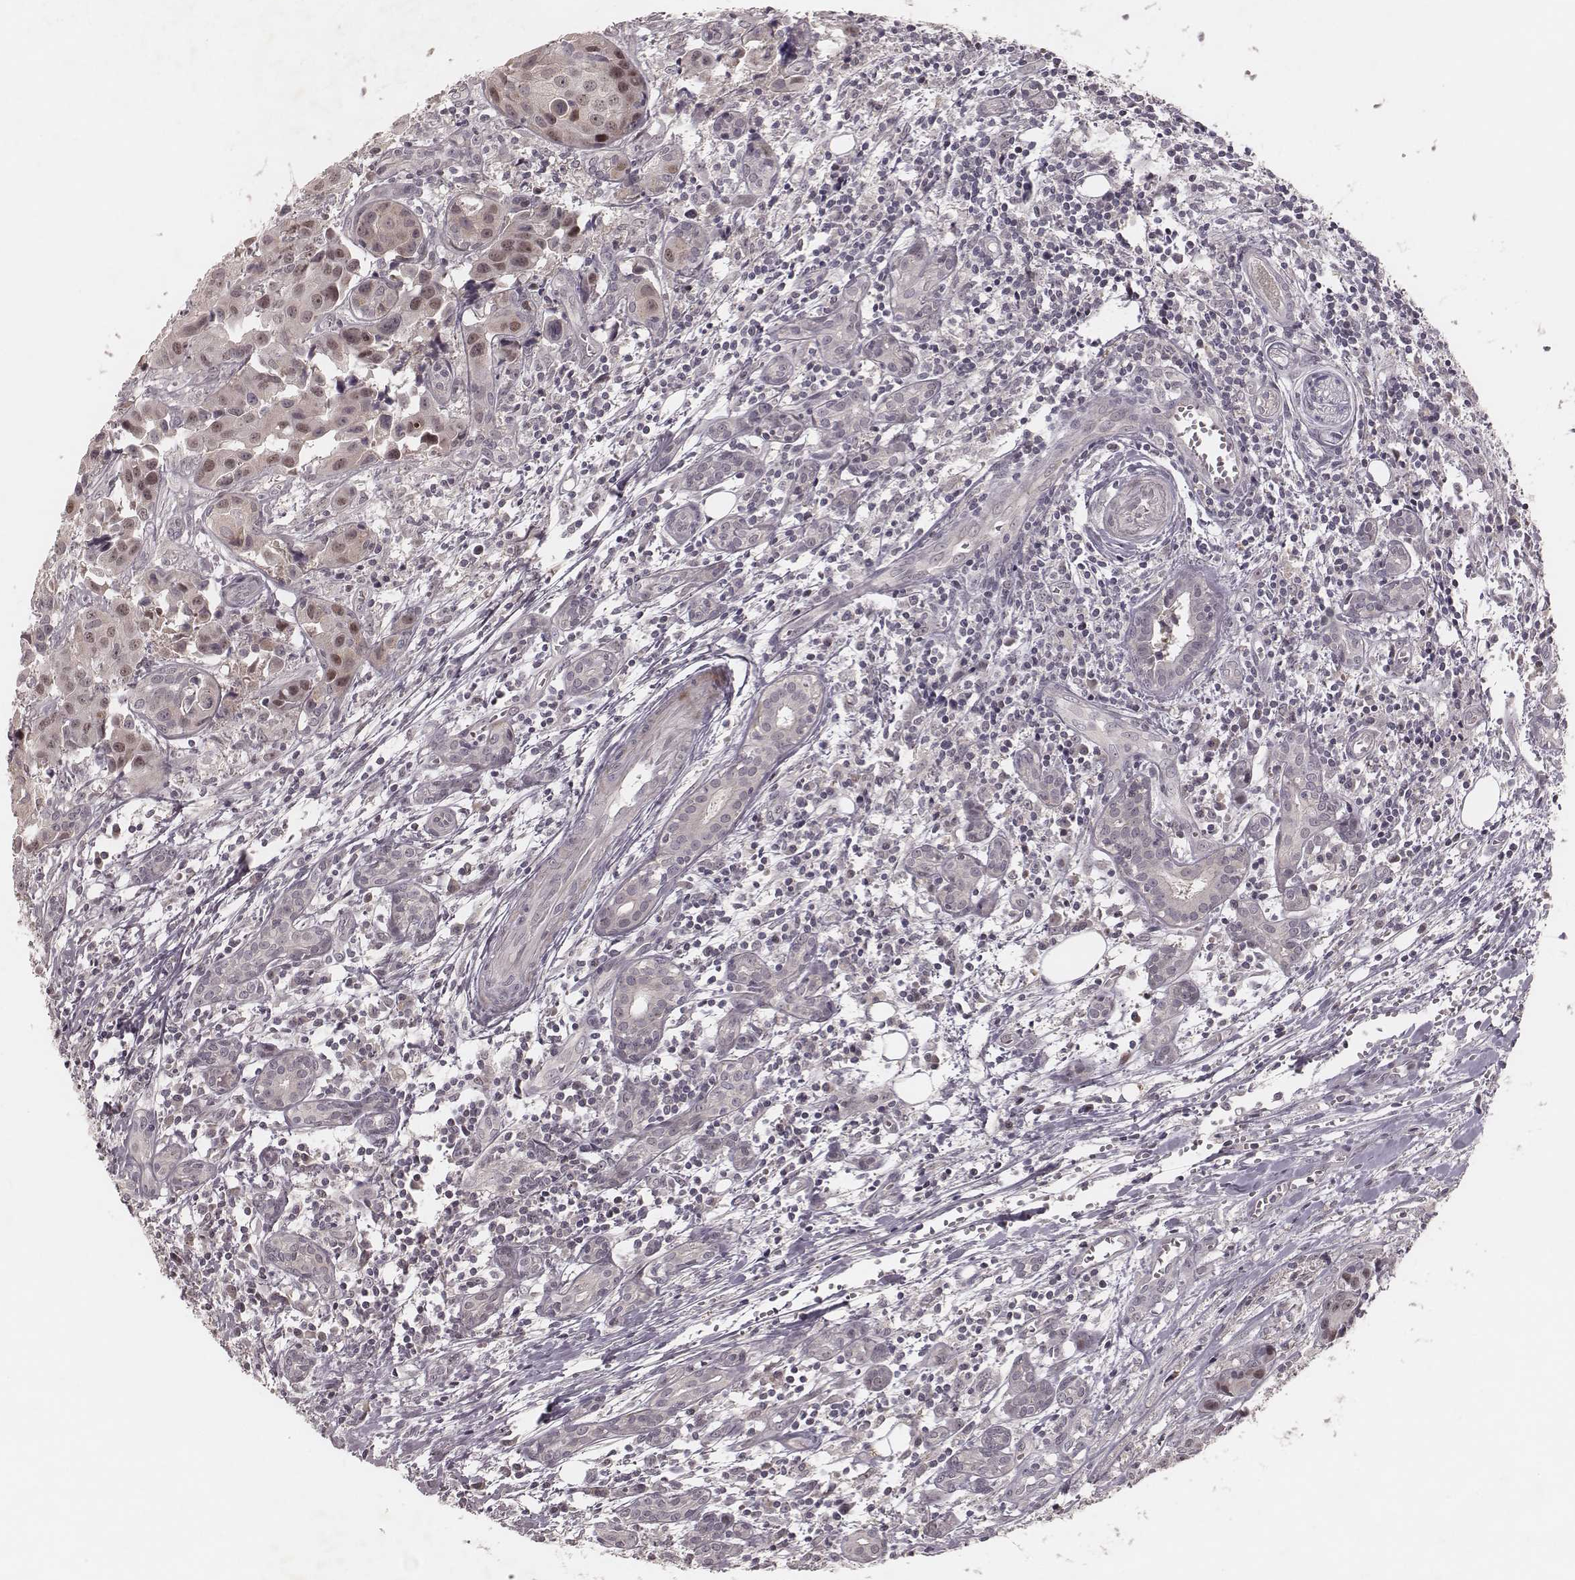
{"staining": {"intensity": "weak", "quantity": "25%-75%", "location": "nuclear"}, "tissue": "head and neck cancer", "cell_type": "Tumor cells", "image_type": "cancer", "snomed": [{"axis": "morphology", "description": "Adenocarcinoma, NOS"}, {"axis": "topography", "description": "Head-Neck"}], "caption": "Immunohistochemical staining of head and neck cancer reveals weak nuclear protein positivity in approximately 25%-75% of tumor cells.", "gene": "FAM13B", "patient": {"sex": "male", "age": 76}}